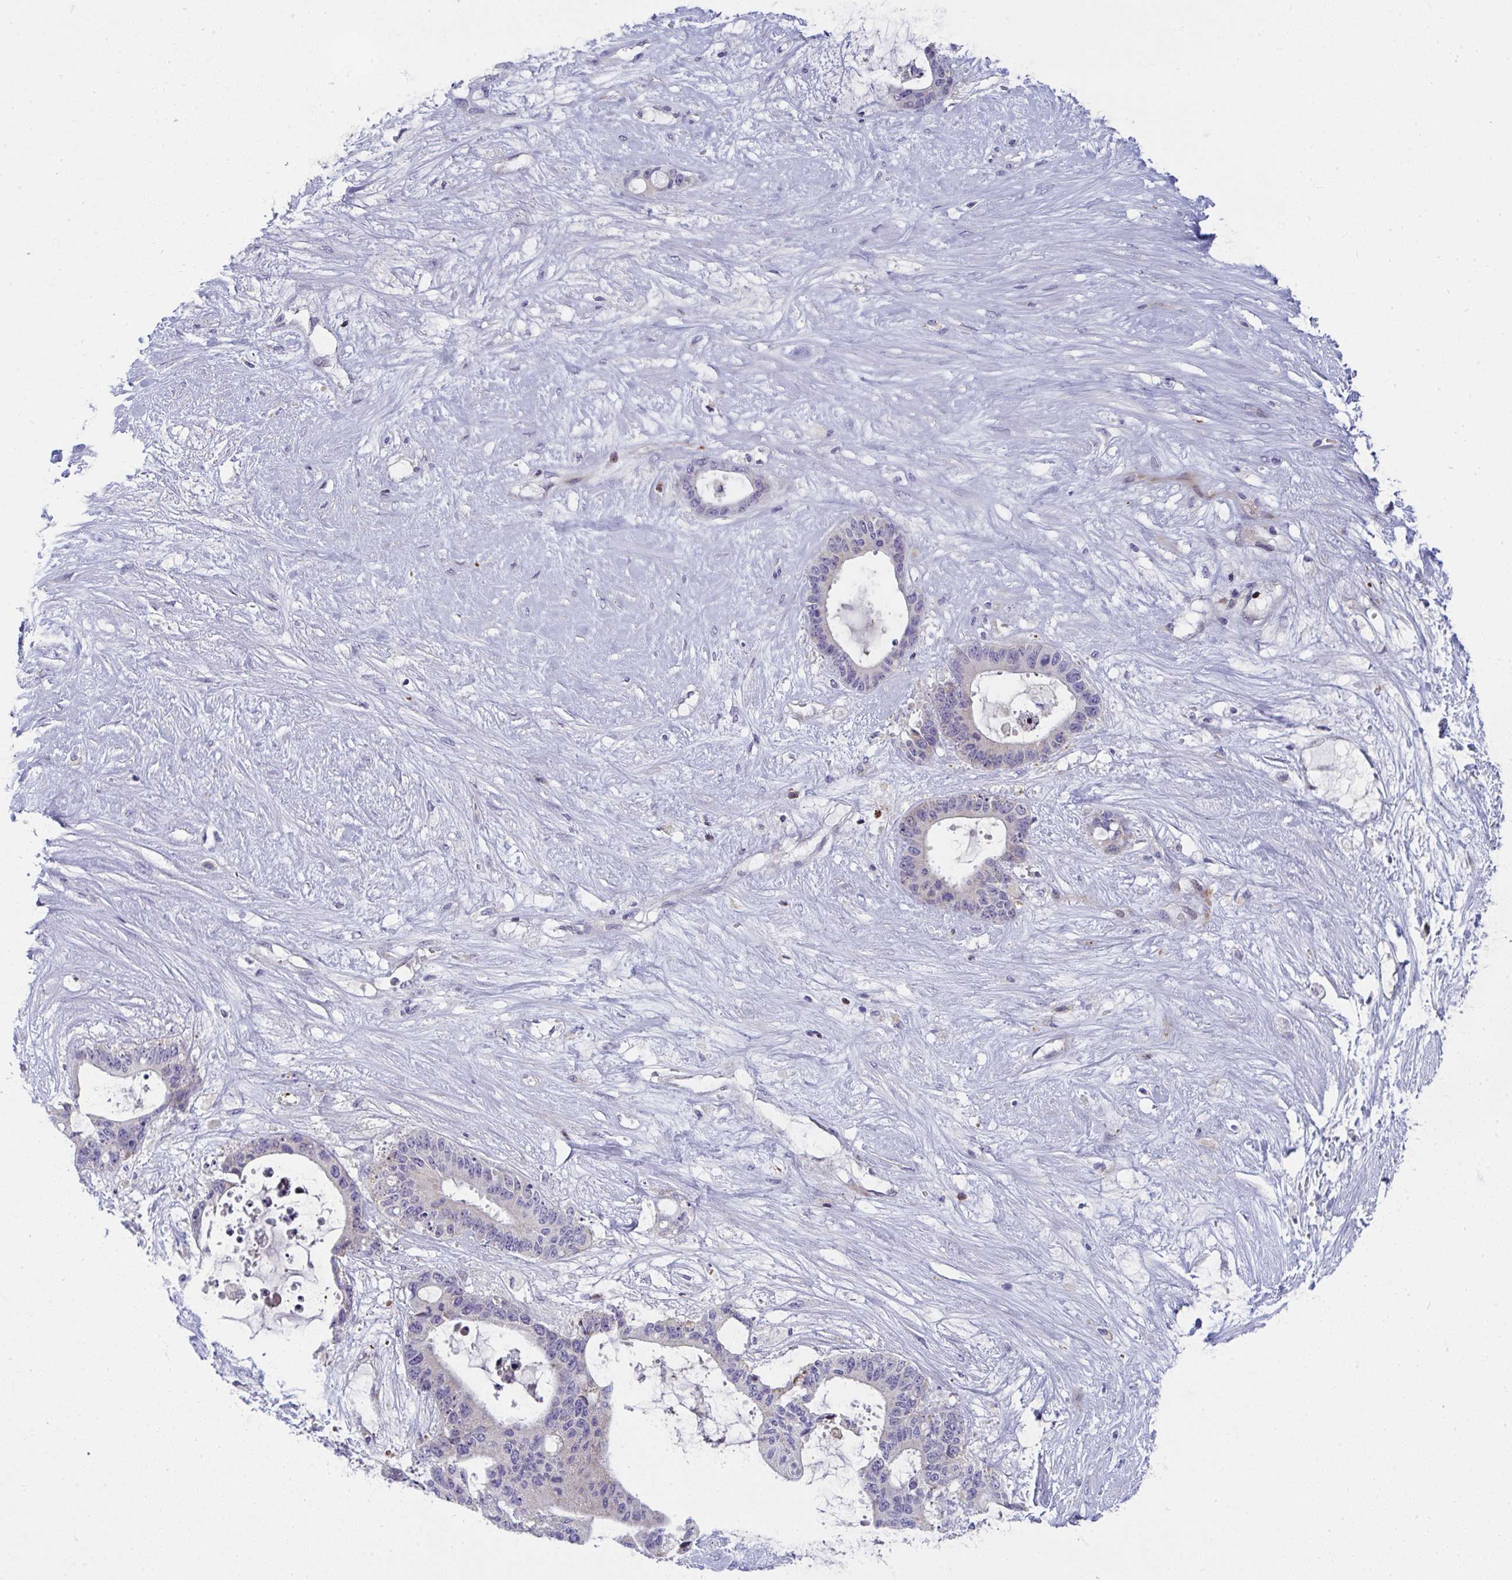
{"staining": {"intensity": "negative", "quantity": "none", "location": "none"}, "tissue": "liver cancer", "cell_type": "Tumor cells", "image_type": "cancer", "snomed": [{"axis": "morphology", "description": "Normal tissue, NOS"}, {"axis": "morphology", "description": "Cholangiocarcinoma"}, {"axis": "topography", "description": "Liver"}, {"axis": "topography", "description": "Peripheral nerve tissue"}], "caption": "Tumor cells show no significant staining in cholangiocarcinoma (liver).", "gene": "AOC2", "patient": {"sex": "female", "age": 73}}